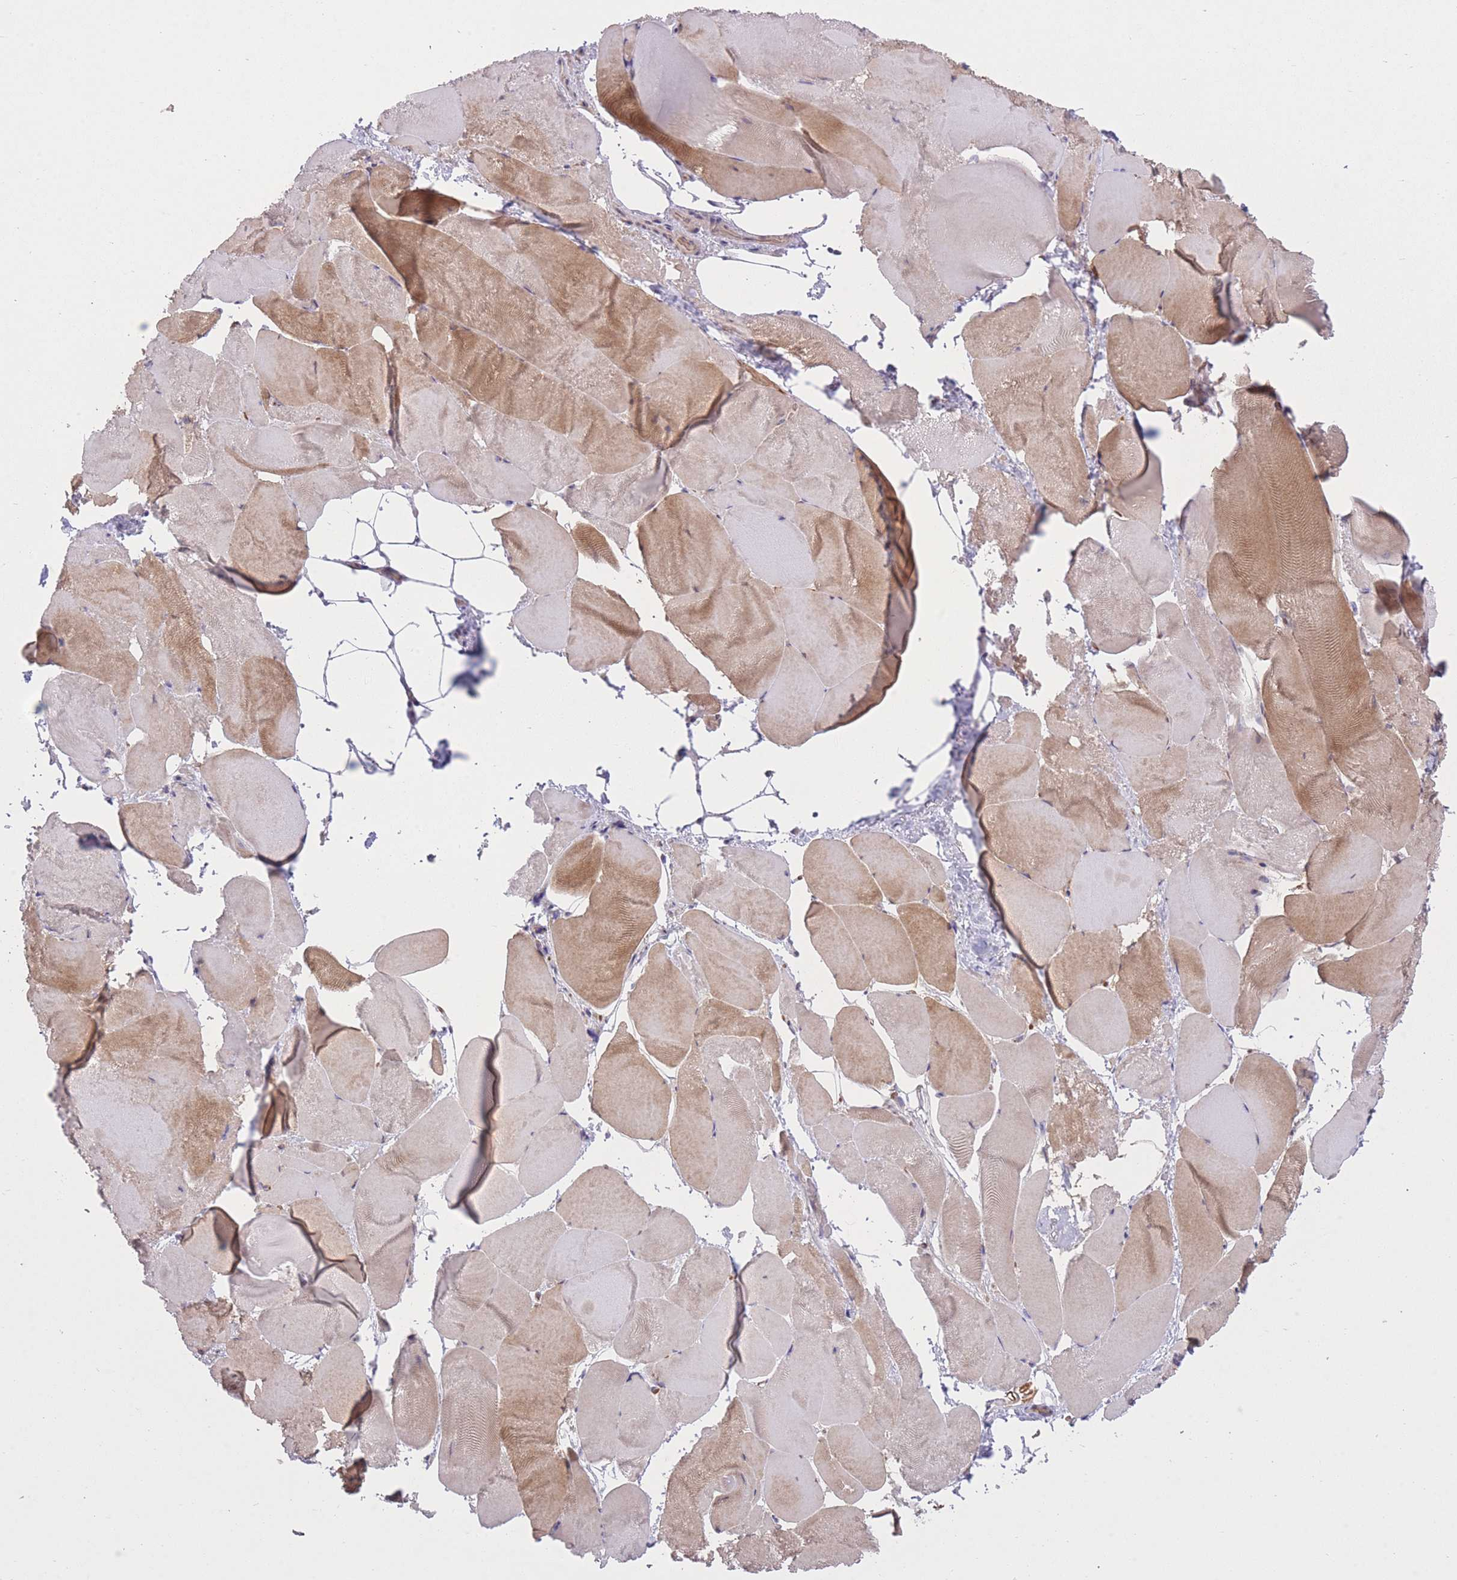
{"staining": {"intensity": "moderate", "quantity": "25%-75%", "location": "cytoplasmic/membranous"}, "tissue": "skeletal muscle", "cell_type": "Myocytes", "image_type": "normal", "snomed": [{"axis": "morphology", "description": "Normal tissue, NOS"}, {"axis": "topography", "description": "Skeletal muscle"}], "caption": "Protein staining by IHC shows moderate cytoplasmic/membranous expression in approximately 25%-75% of myocytes in benign skeletal muscle. Ihc stains the protein in brown and the nuclei are stained blue.", "gene": "POLR3F", "patient": {"sex": "female", "age": 64}}